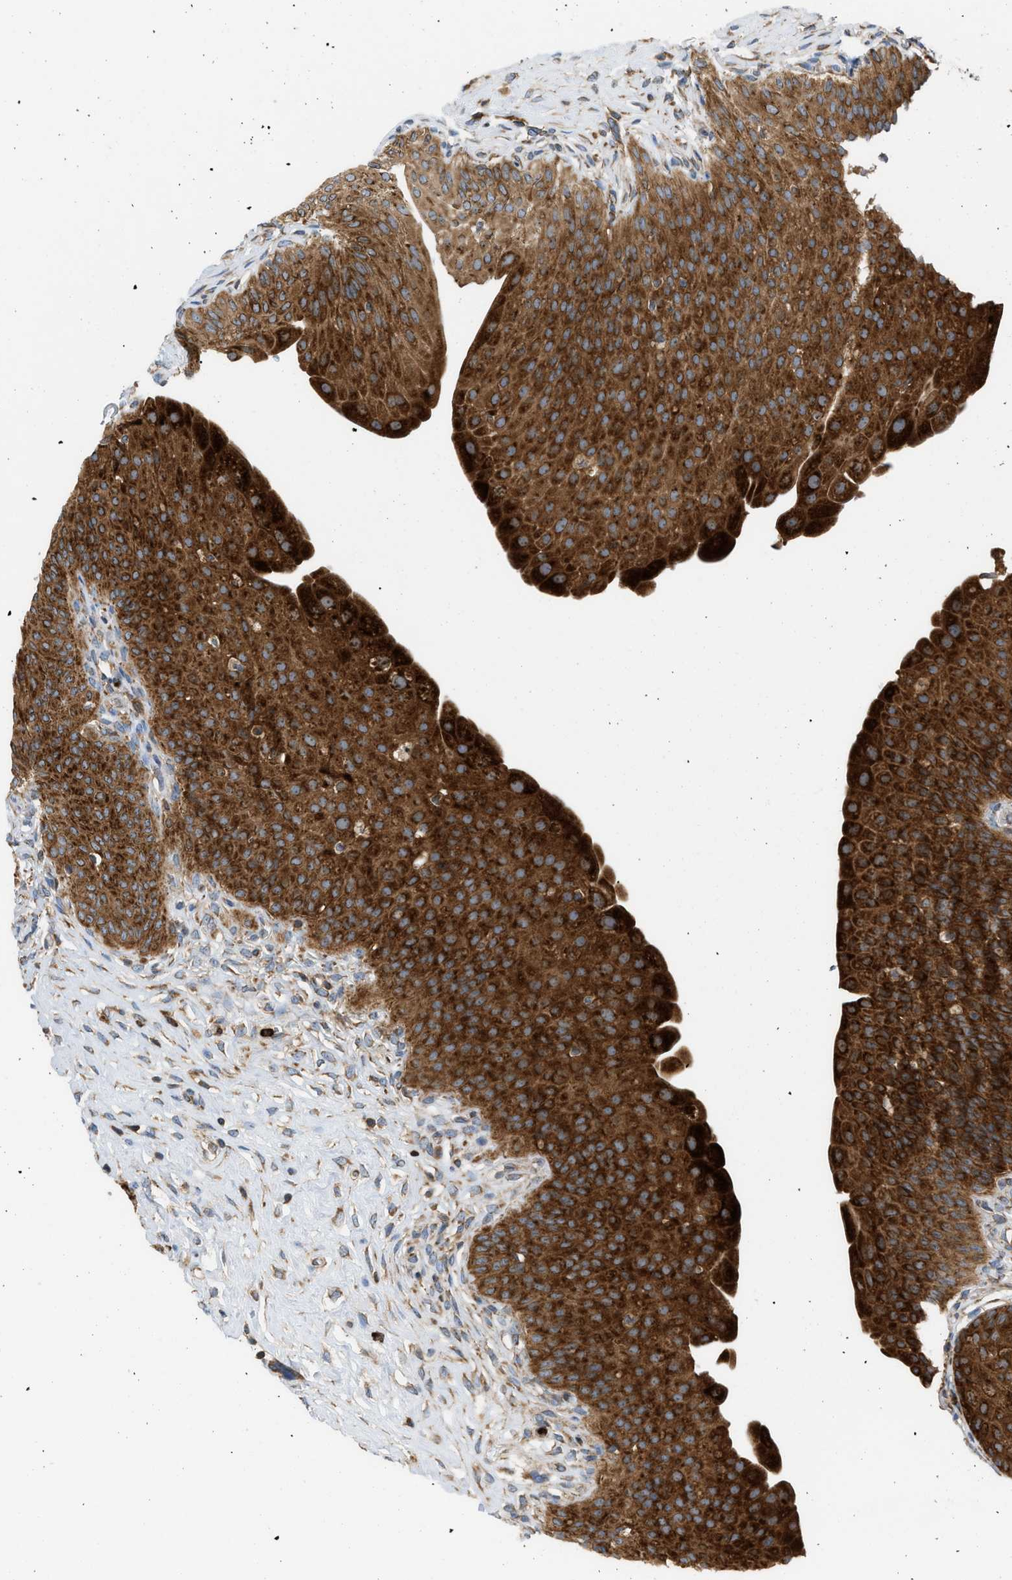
{"staining": {"intensity": "strong", "quantity": ">75%", "location": "cytoplasmic/membranous"}, "tissue": "urinary bladder", "cell_type": "Urothelial cells", "image_type": "normal", "snomed": [{"axis": "morphology", "description": "Normal tissue, NOS"}, {"axis": "topography", "description": "Urinary bladder"}], "caption": "Immunohistochemistry staining of unremarkable urinary bladder, which demonstrates high levels of strong cytoplasmic/membranous expression in approximately >75% of urothelial cells indicating strong cytoplasmic/membranous protein staining. The staining was performed using DAB (brown) for protein detection and nuclei were counterstained in hematoxylin (blue).", "gene": "GPAT4", "patient": {"sex": "male", "age": 46}}